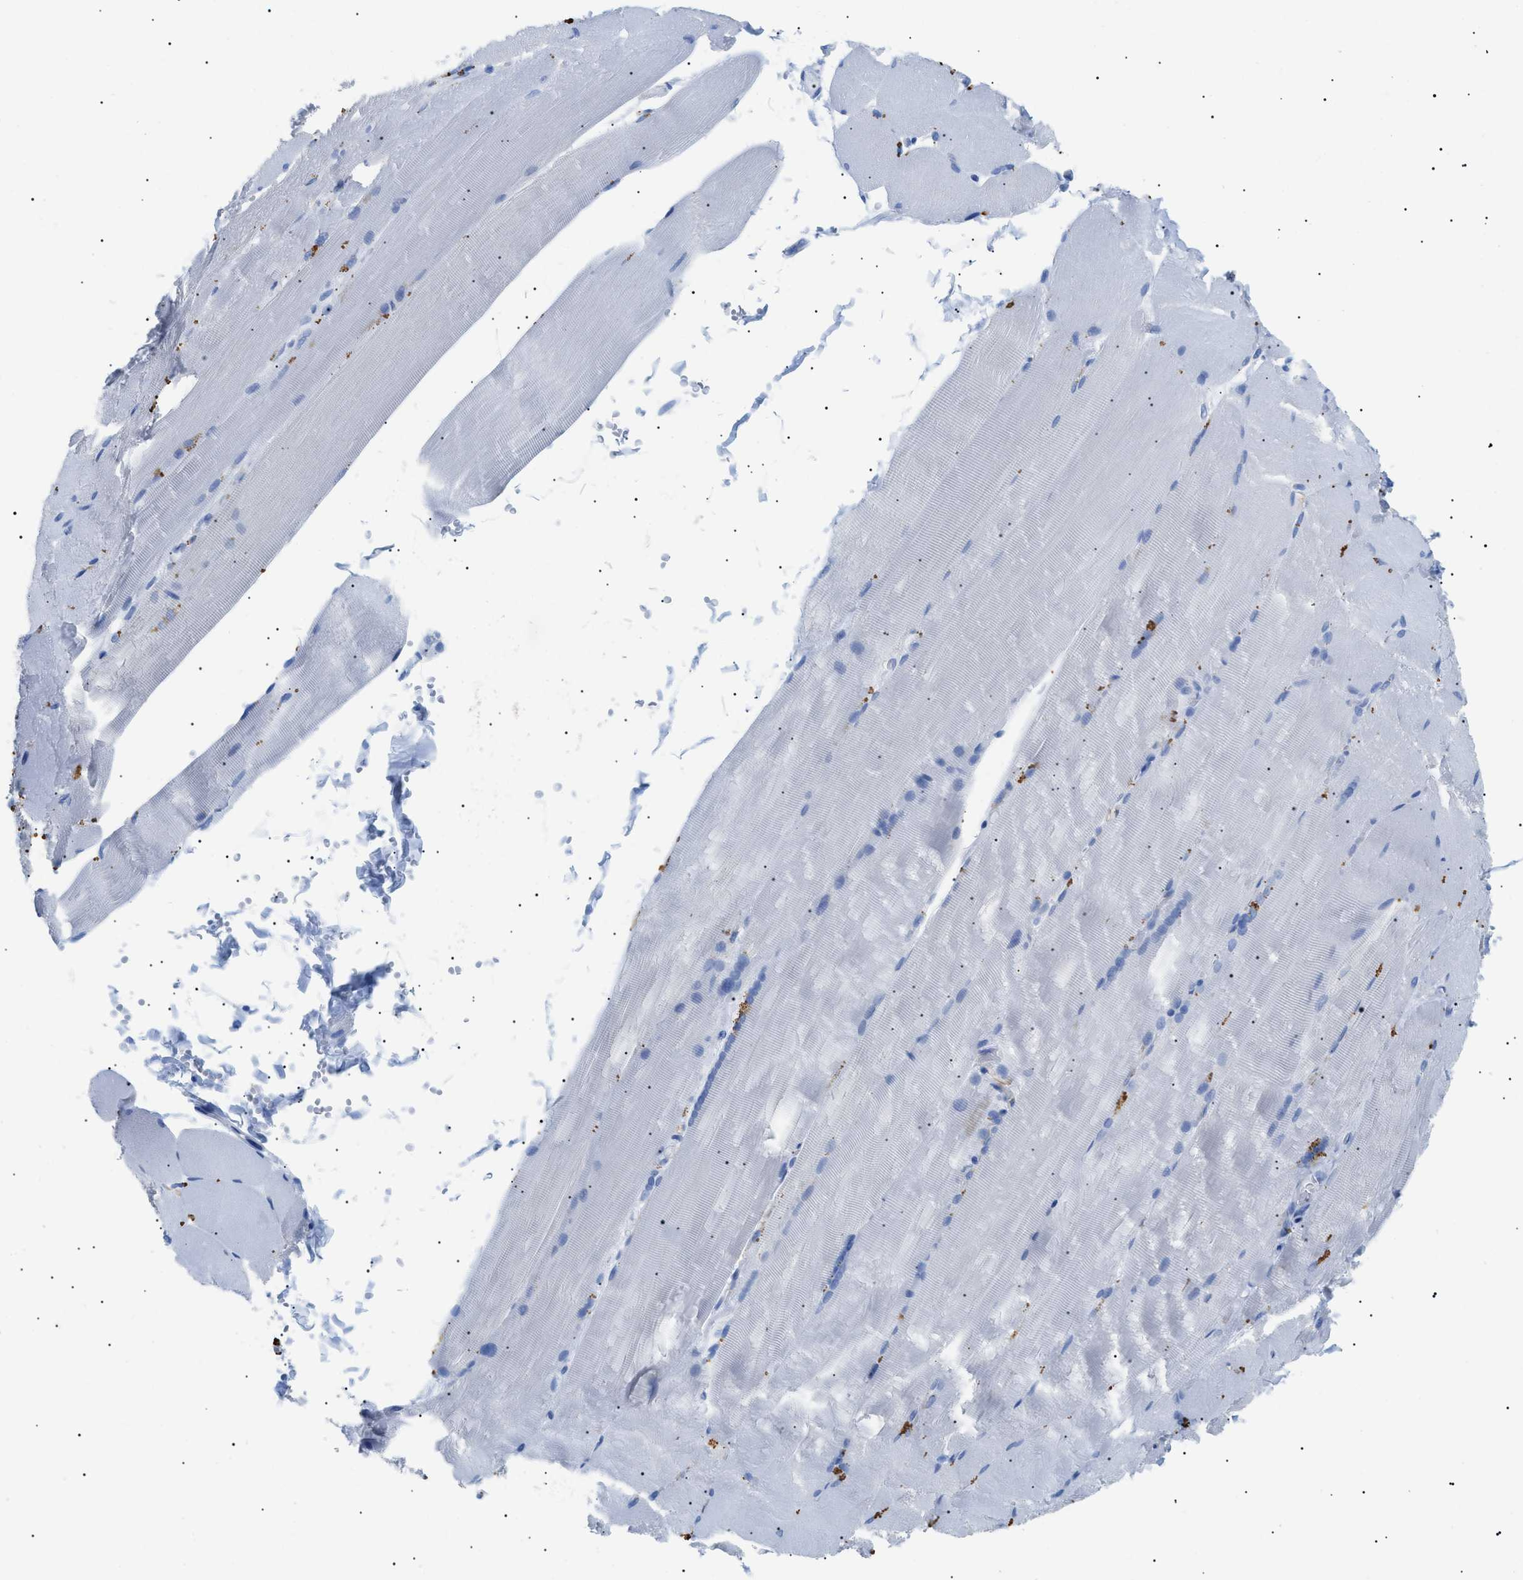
{"staining": {"intensity": "negative", "quantity": "none", "location": "none"}, "tissue": "skeletal muscle", "cell_type": "Myocytes", "image_type": "normal", "snomed": [{"axis": "morphology", "description": "Normal tissue, NOS"}, {"axis": "topography", "description": "Skin"}, {"axis": "topography", "description": "Skeletal muscle"}], "caption": "IHC image of normal human skeletal muscle stained for a protein (brown), which exhibits no positivity in myocytes. The staining is performed using DAB brown chromogen with nuclei counter-stained in using hematoxylin.", "gene": "PODXL", "patient": {"sex": "male", "age": 83}}